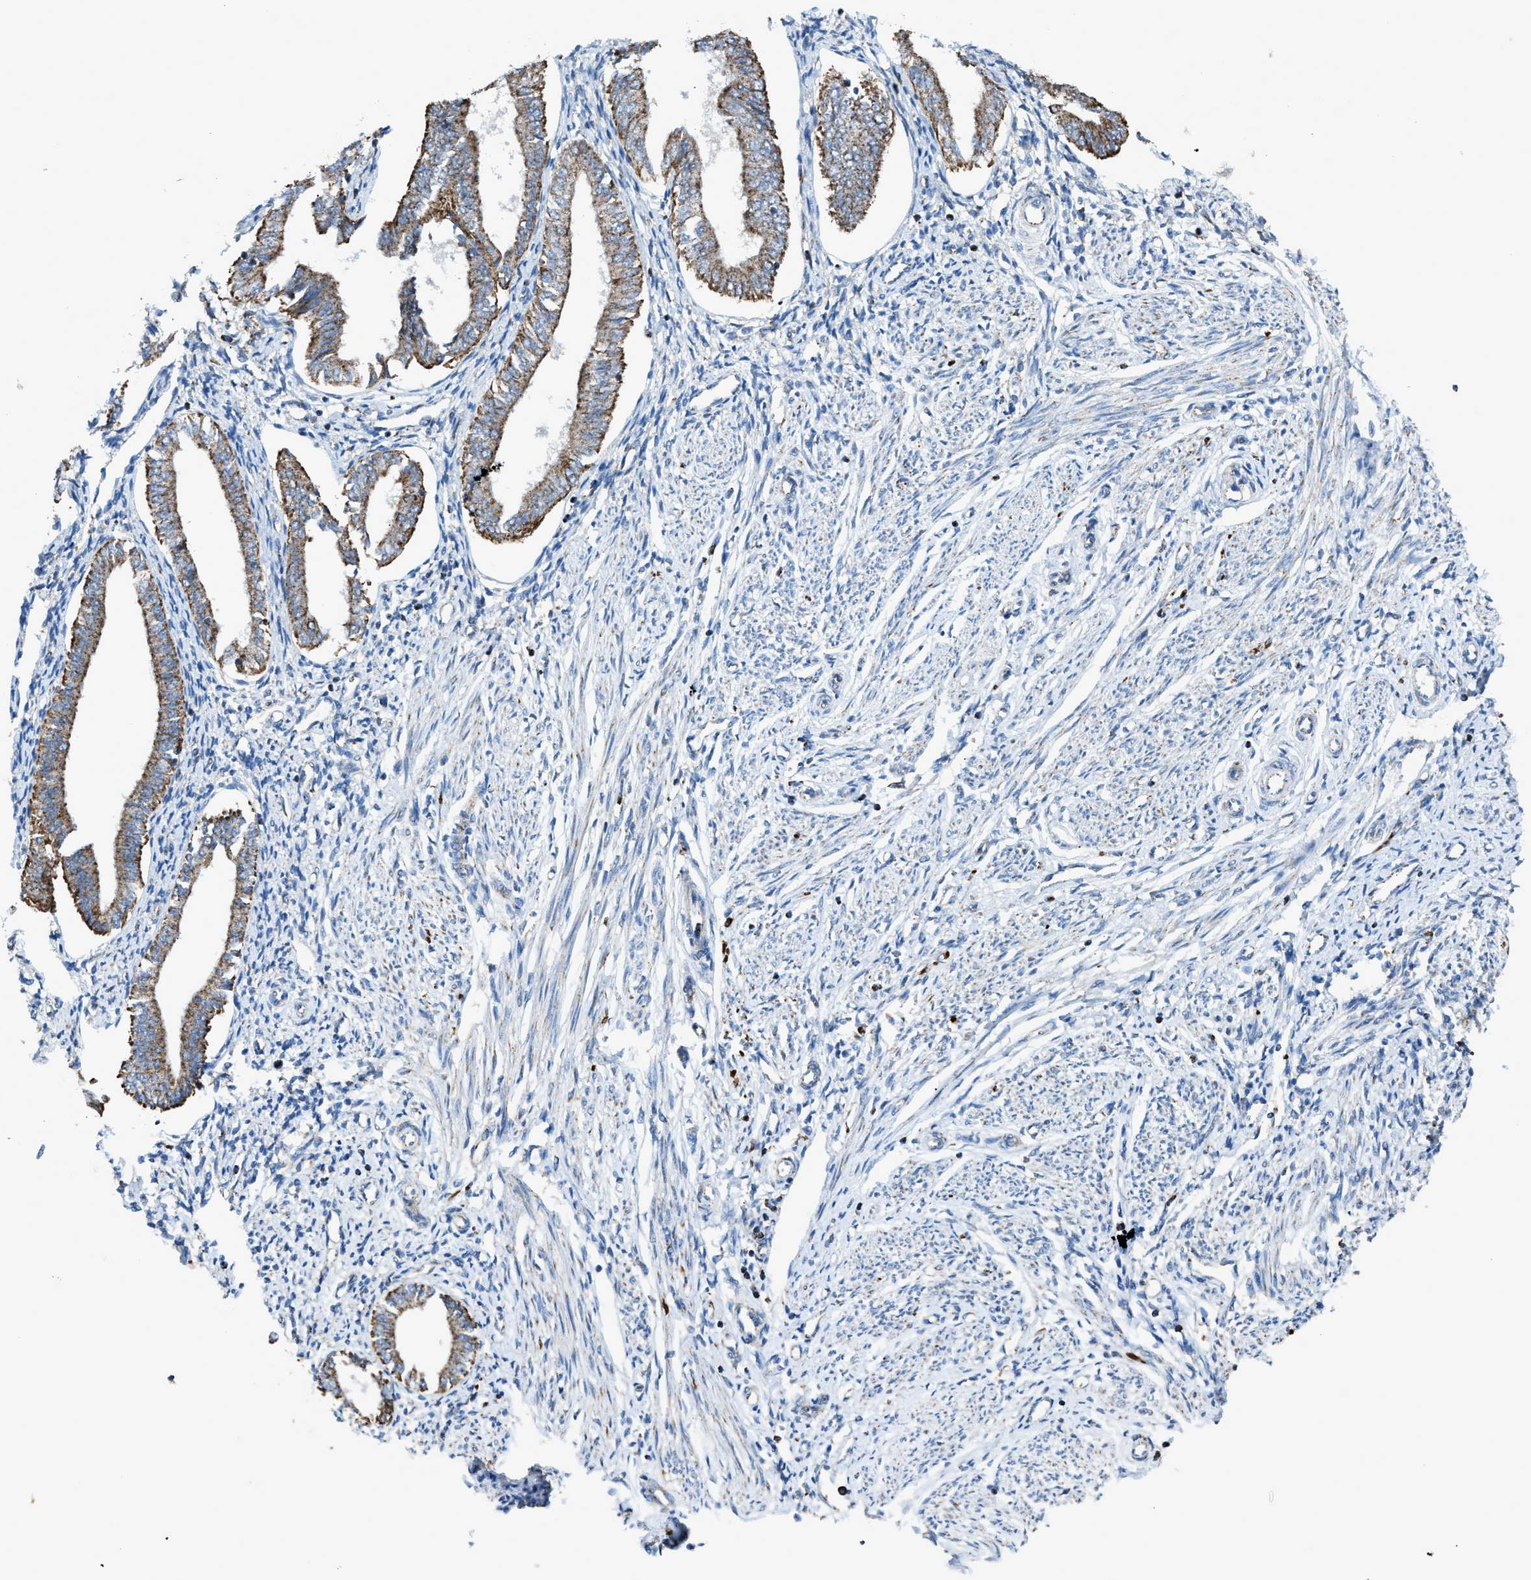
{"staining": {"intensity": "negative", "quantity": "none", "location": "none"}, "tissue": "endometrium", "cell_type": "Cells in endometrial stroma", "image_type": "normal", "snomed": [{"axis": "morphology", "description": "Normal tissue, NOS"}, {"axis": "topography", "description": "Endometrium"}], "caption": "This is a micrograph of IHC staining of unremarkable endometrium, which shows no expression in cells in endometrial stroma. (IHC, brightfield microscopy, high magnification).", "gene": "SRM", "patient": {"sex": "female", "age": 50}}